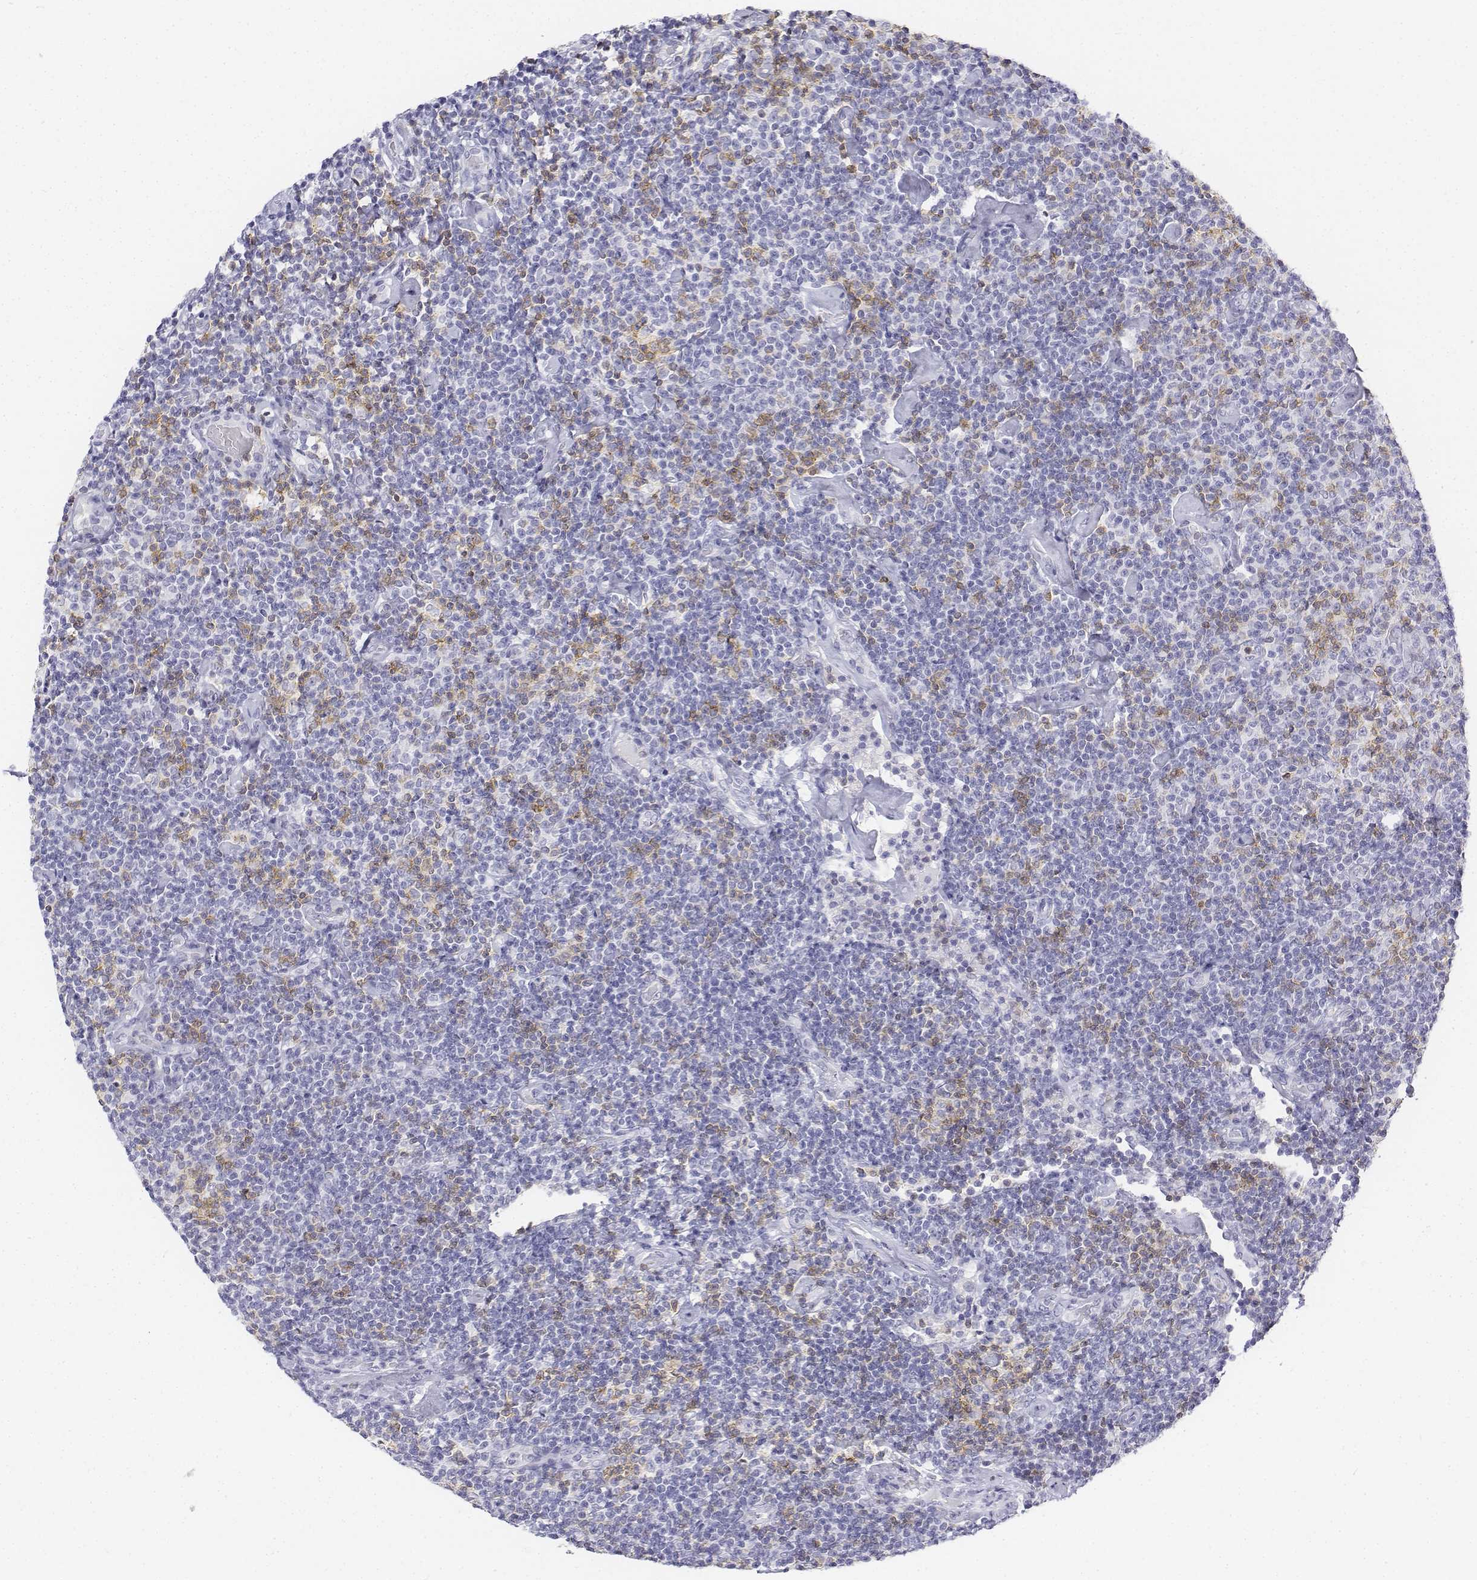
{"staining": {"intensity": "negative", "quantity": "none", "location": "none"}, "tissue": "lymphoma", "cell_type": "Tumor cells", "image_type": "cancer", "snomed": [{"axis": "morphology", "description": "Malignant lymphoma, non-Hodgkin's type, Low grade"}, {"axis": "topography", "description": "Lymph node"}], "caption": "Malignant lymphoma, non-Hodgkin's type (low-grade) stained for a protein using immunohistochemistry (IHC) displays no positivity tumor cells.", "gene": "CD3E", "patient": {"sex": "male", "age": 81}}